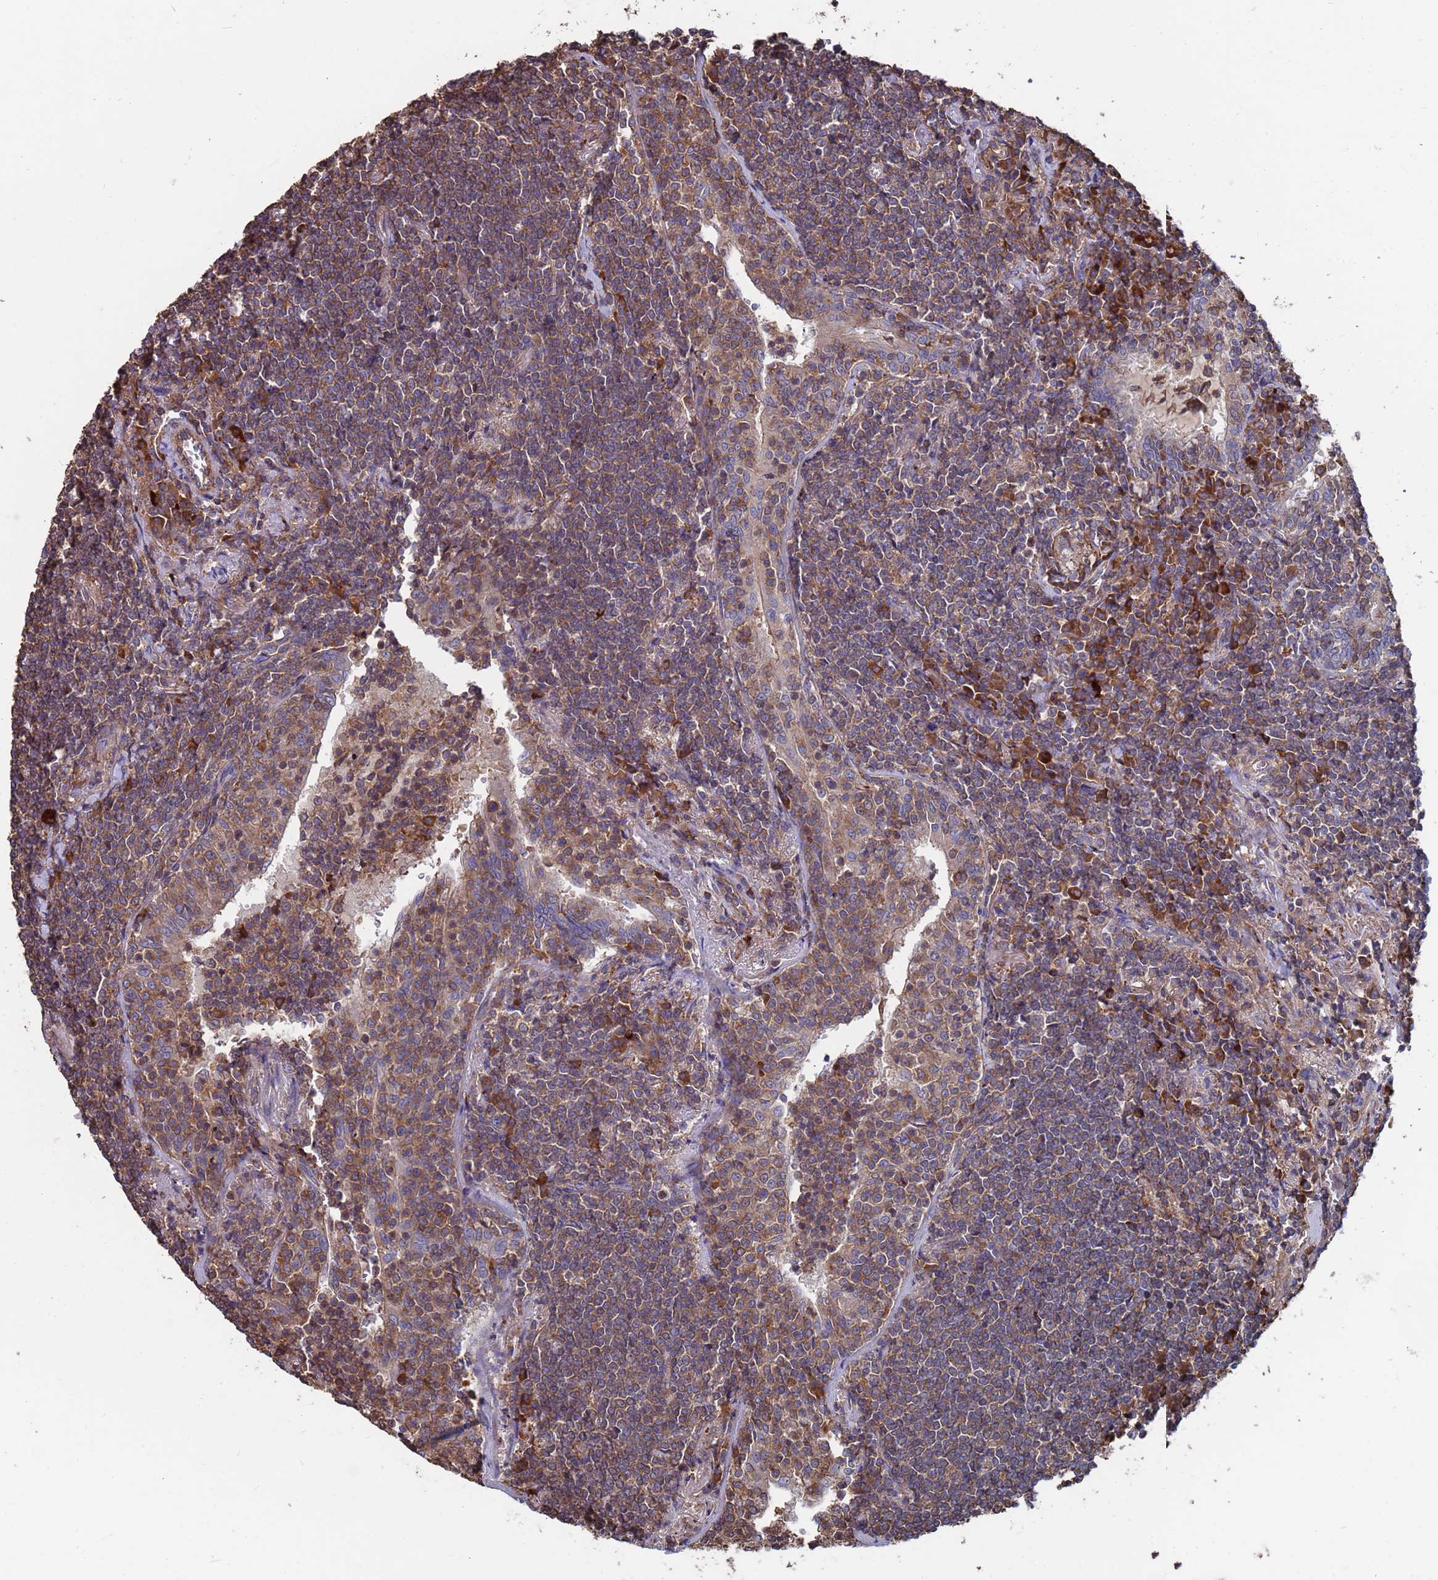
{"staining": {"intensity": "weak", "quantity": "25%-75%", "location": "cytoplasmic/membranous"}, "tissue": "lymphoma", "cell_type": "Tumor cells", "image_type": "cancer", "snomed": [{"axis": "morphology", "description": "Malignant lymphoma, non-Hodgkin's type, Low grade"}, {"axis": "topography", "description": "Lung"}], "caption": "An IHC photomicrograph of neoplastic tissue is shown. Protein staining in brown highlights weak cytoplasmic/membranous positivity in lymphoma within tumor cells. The protein is shown in brown color, while the nuclei are stained blue.", "gene": "PYCR1", "patient": {"sex": "female", "age": 71}}